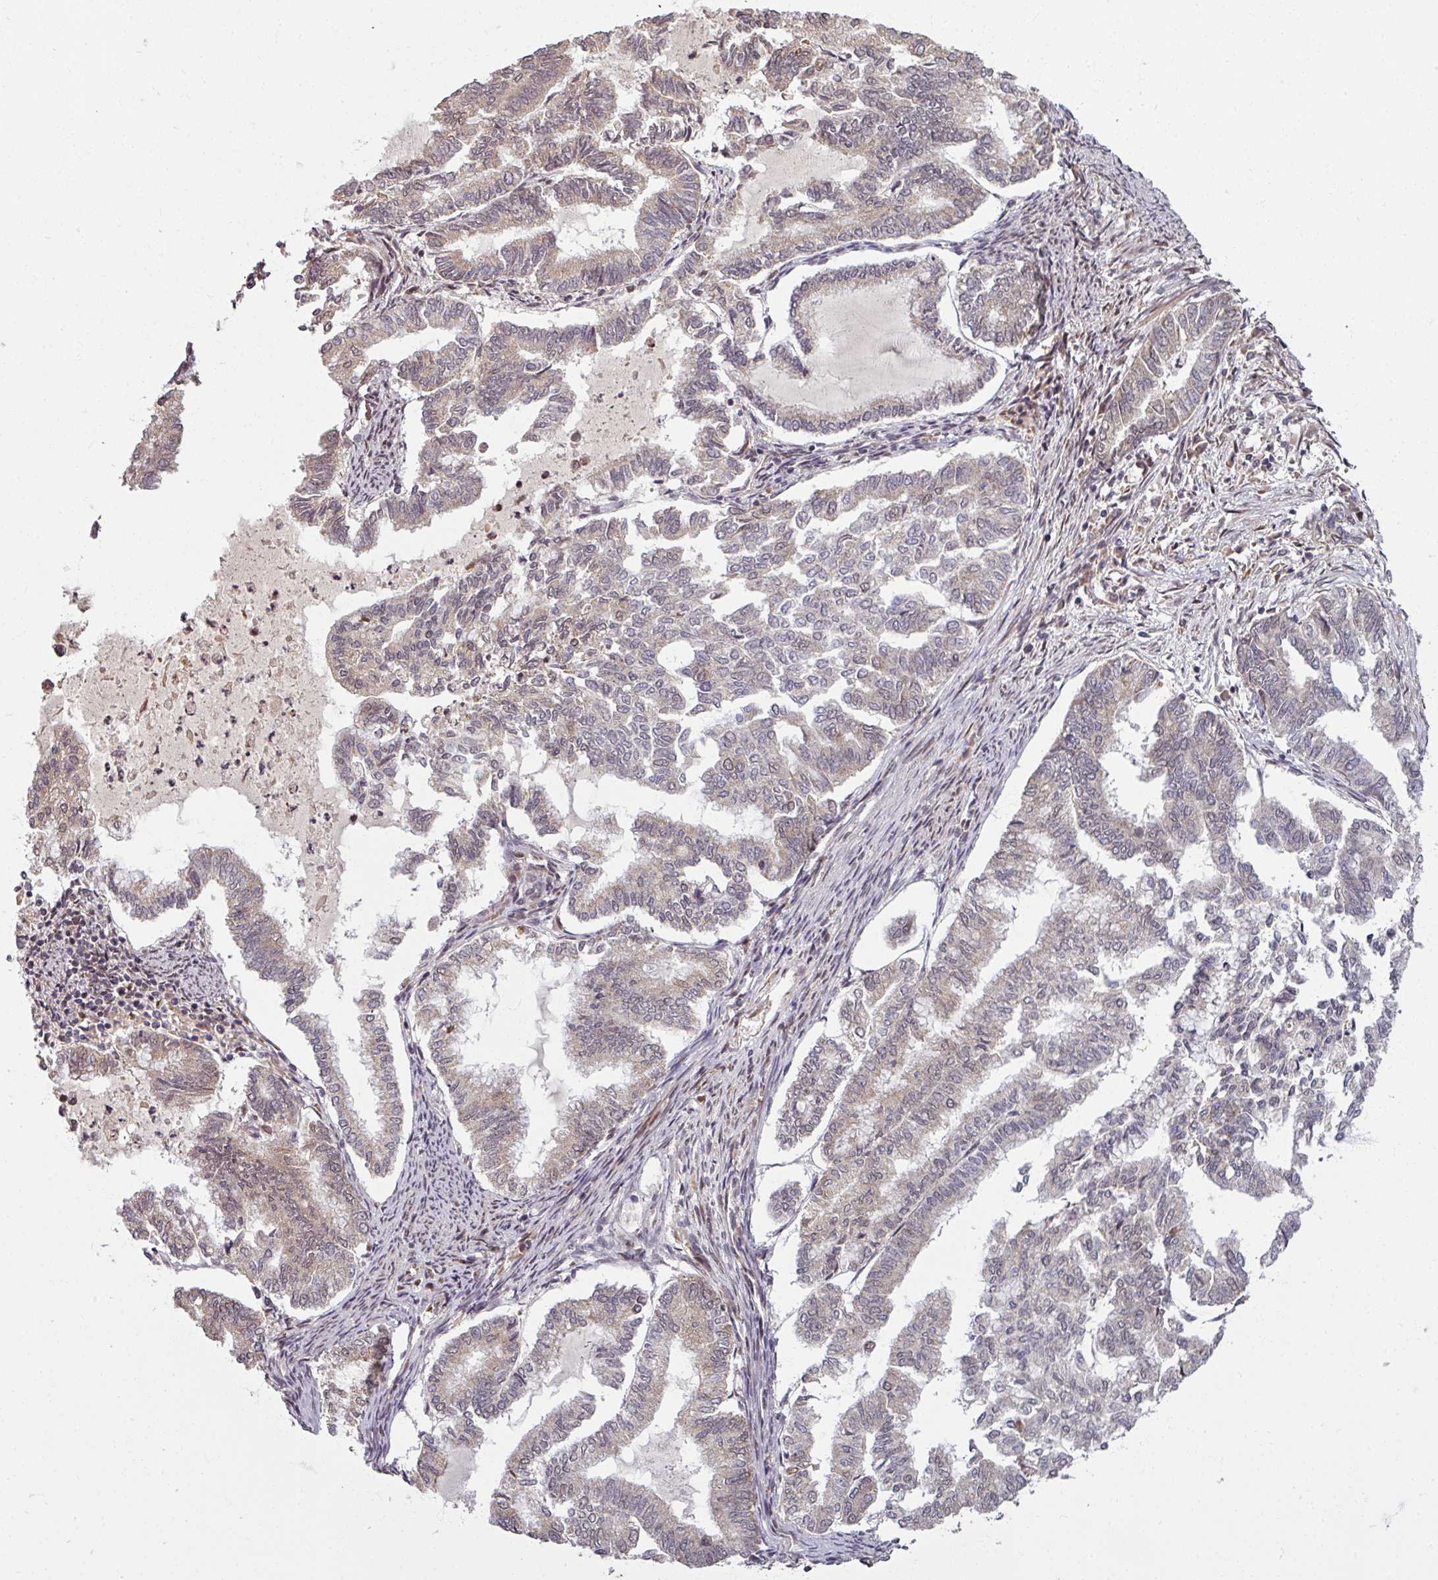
{"staining": {"intensity": "weak", "quantity": "25%-75%", "location": "cytoplasmic/membranous"}, "tissue": "endometrial cancer", "cell_type": "Tumor cells", "image_type": "cancer", "snomed": [{"axis": "morphology", "description": "Adenocarcinoma, NOS"}, {"axis": "topography", "description": "Endometrium"}], "caption": "This image shows endometrial adenocarcinoma stained with immunohistochemistry to label a protein in brown. The cytoplasmic/membranous of tumor cells show weak positivity for the protein. Nuclei are counter-stained blue.", "gene": "SWI5", "patient": {"sex": "female", "age": 79}}